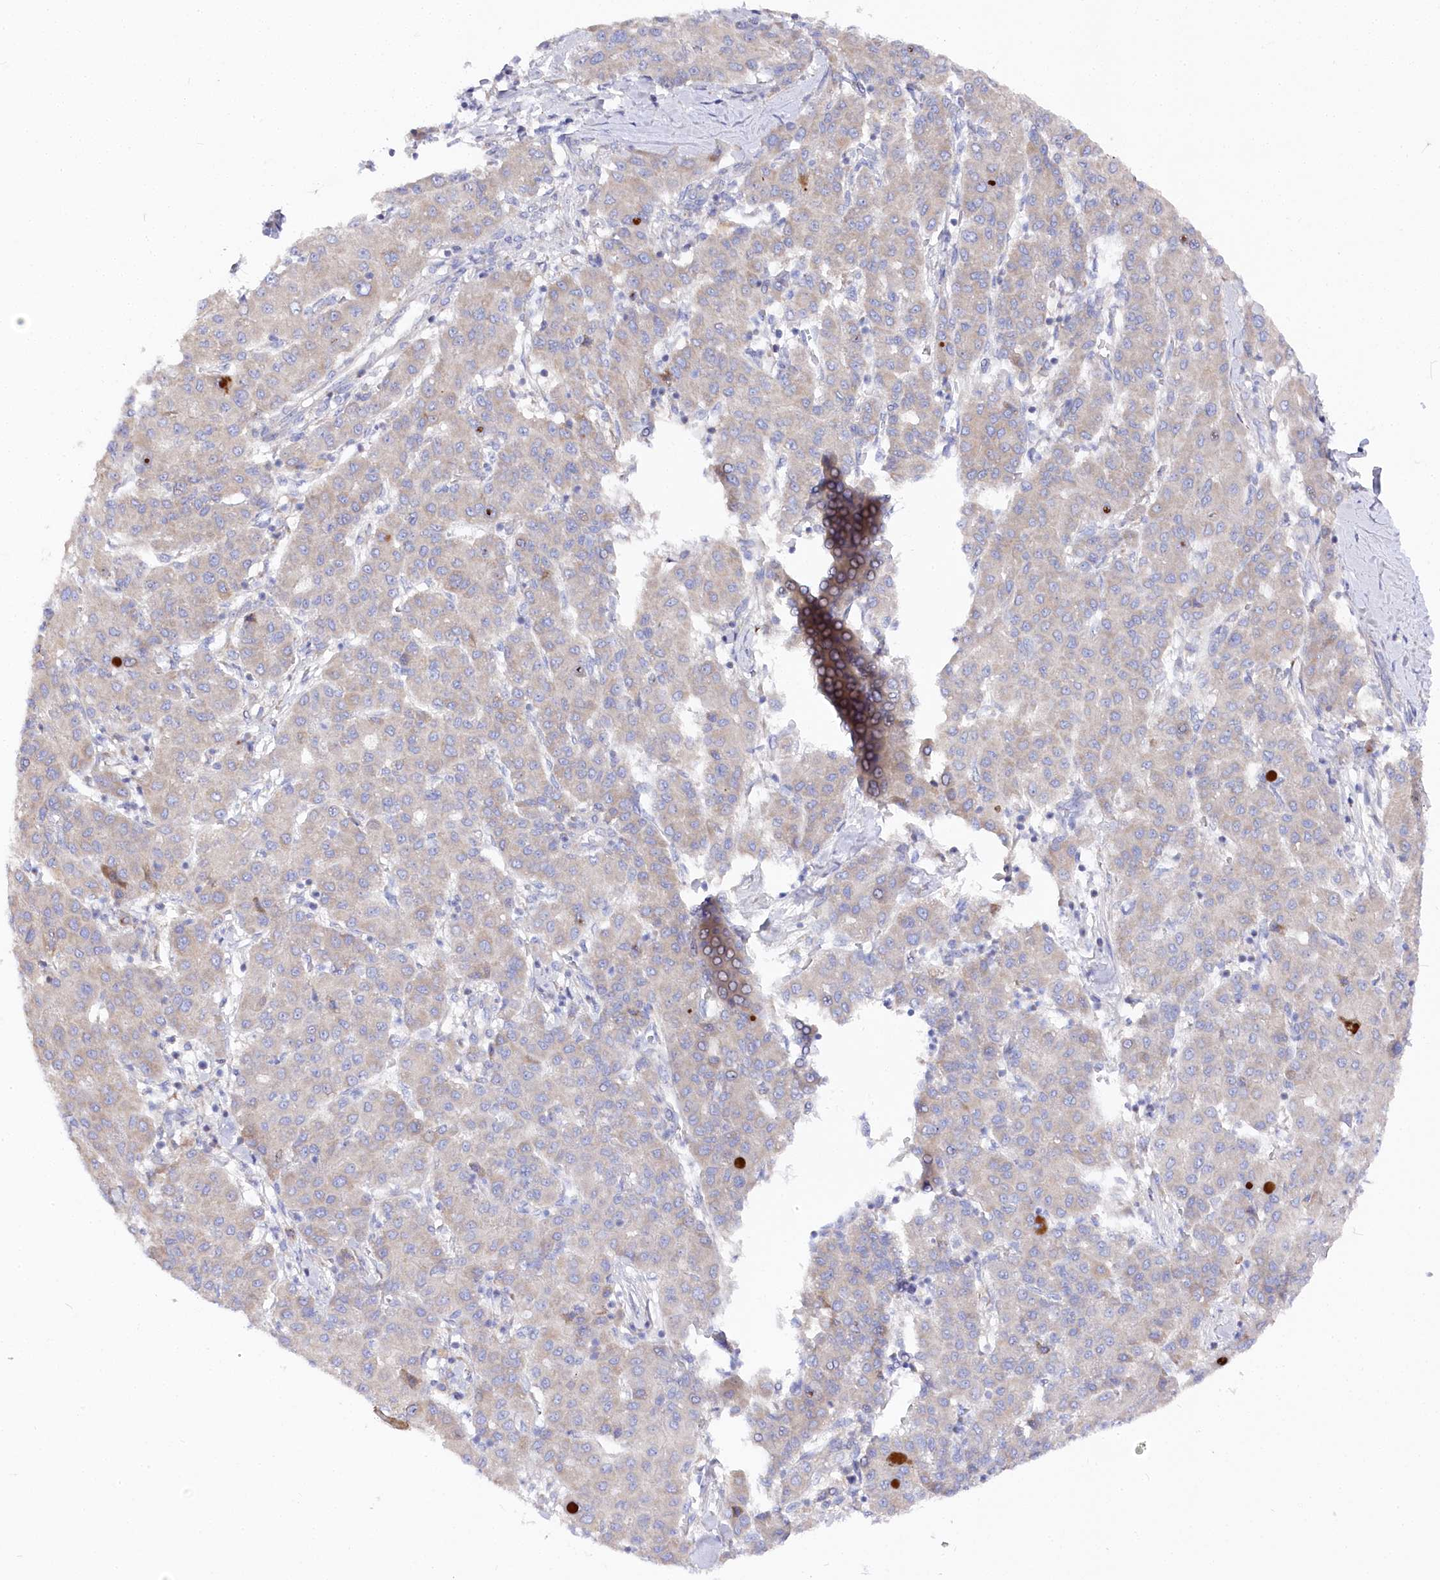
{"staining": {"intensity": "weak", "quantity": ">75%", "location": "cytoplasmic/membranous"}, "tissue": "liver cancer", "cell_type": "Tumor cells", "image_type": "cancer", "snomed": [{"axis": "morphology", "description": "Carcinoma, Hepatocellular, NOS"}, {"axis": "topography", "description": "Liver"}], "caption": "Protein staining shows weak cytoplasmic/membranous staining in approximately >75% of tumor cells in liver cancer. (DAB IHC, brown staining for protein, blue staining for nuclei).", "gene": "POGLUT1", "patient": {"sex": "male", "age": 65}}